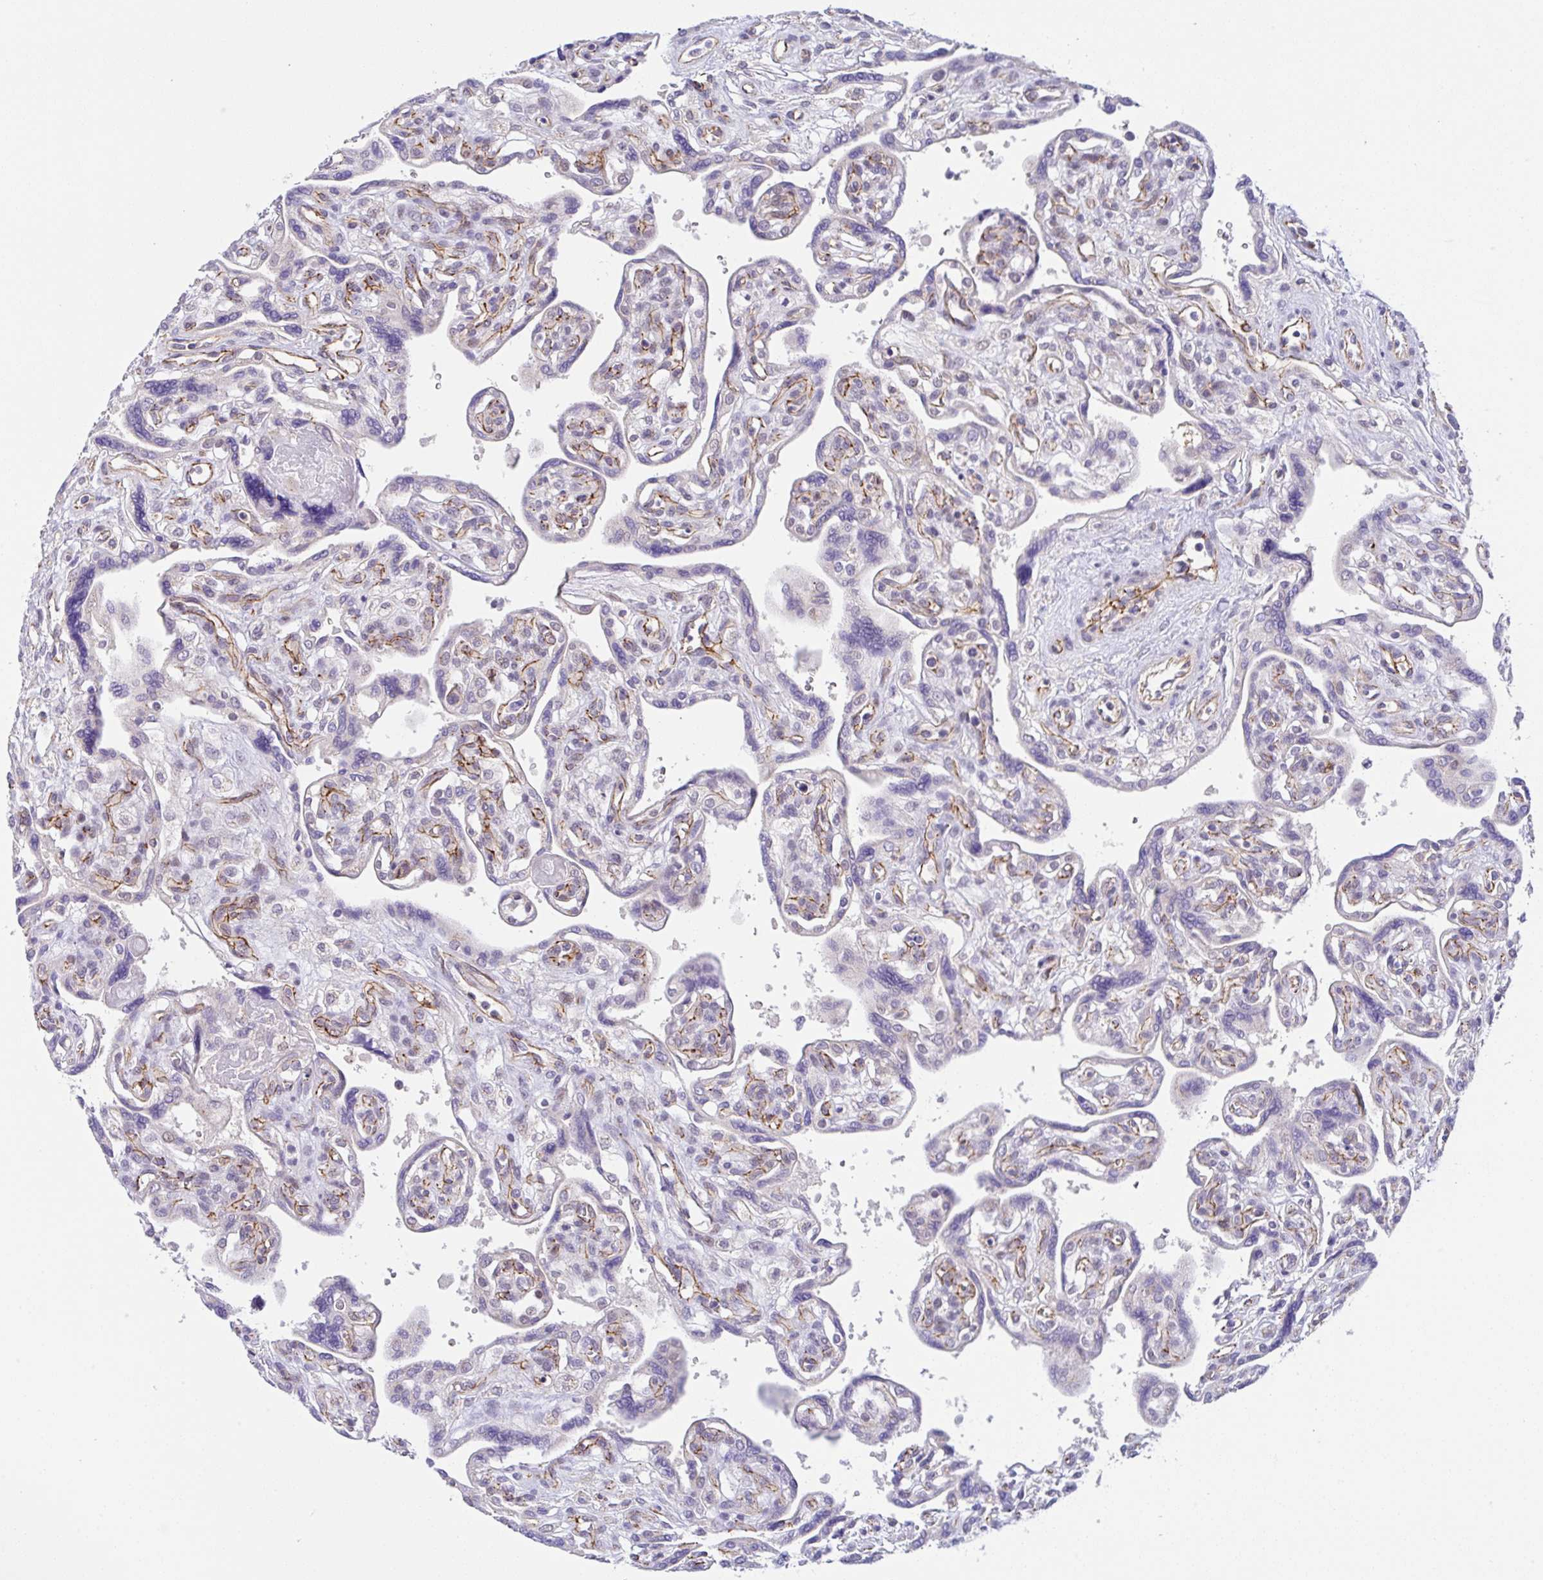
{"staining": {"intensity": "negative", "quantity": "none", "location": "none"}, "tissue": "placenta", "cell_type": "Decidual cells", "image_type": "normal", "snomed": [{"axis": "morphology", "description": "Normal tissue, NOS"}, {"axis": "topography", "description": "Placenta"}], "caption": "Immunohistochemistry (IHC) image of benign human placenta stained for a protein (brown), which demonstrates no positivity in decidual cells.", "gene": "CGNL1", "patient": {"sex": "female", "age": 39}}